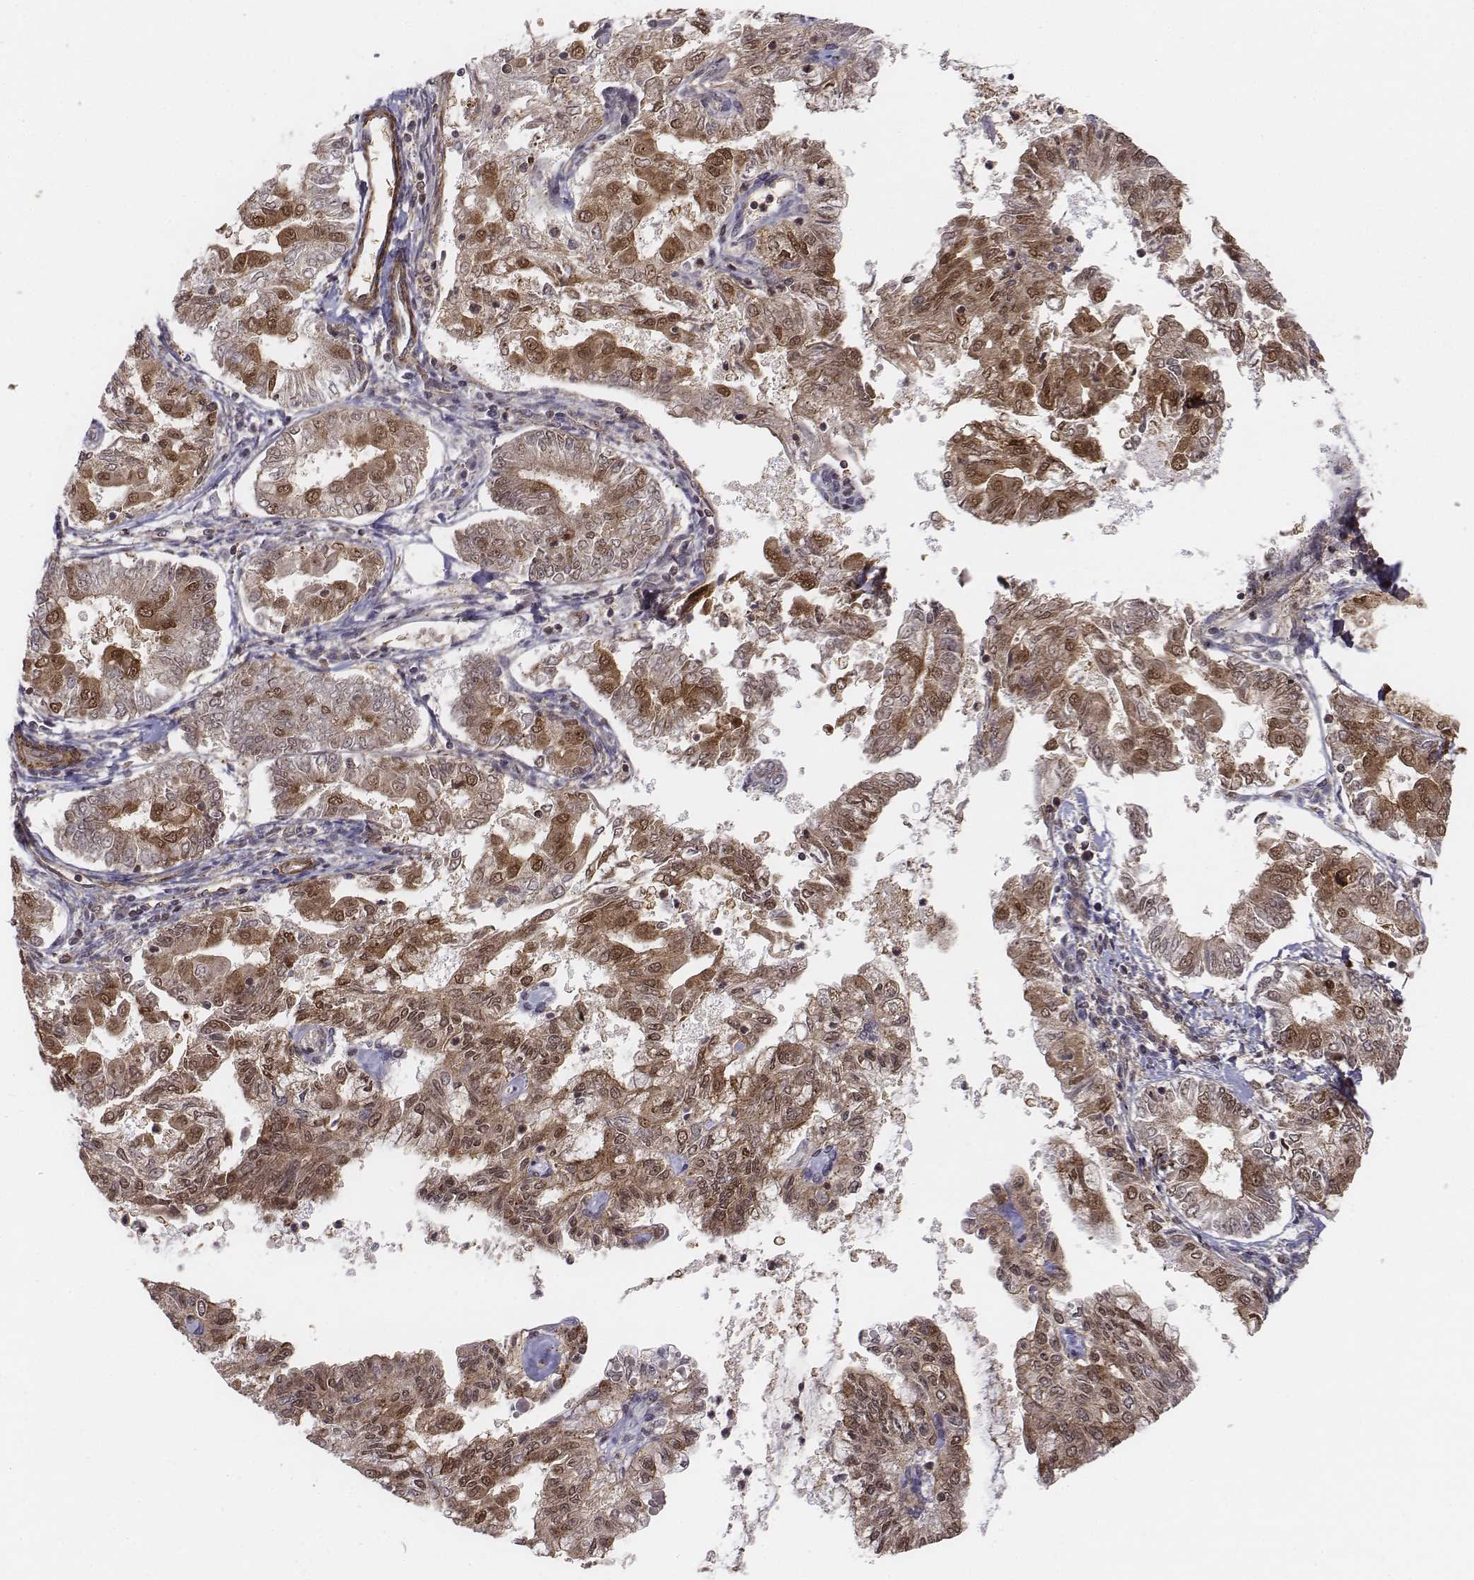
{"staining": {"intensity": "moderate", "quantity": ">75%", "location": "cytoplasmic/membranous,nuclear"}, "tissue": "endometrial cancer", "cell_type": "Tumor cells", "image_type": "cancer", "snomed": [{"axis": "morphology", "description": "Adenocarcinoma, NOS"}, {"axis": "topography", "description": "Endometrium"}], "caption": "IHC (DAB (3,3'-diaminobenzidine)) staining of endometrial cancer displays moderate cytoplasmic/membranous and nuclear protein expression in approximately >75% of tumor cells.", "gene": "ZFYVE19", "patient": {"sex": "female", "age": 68}}